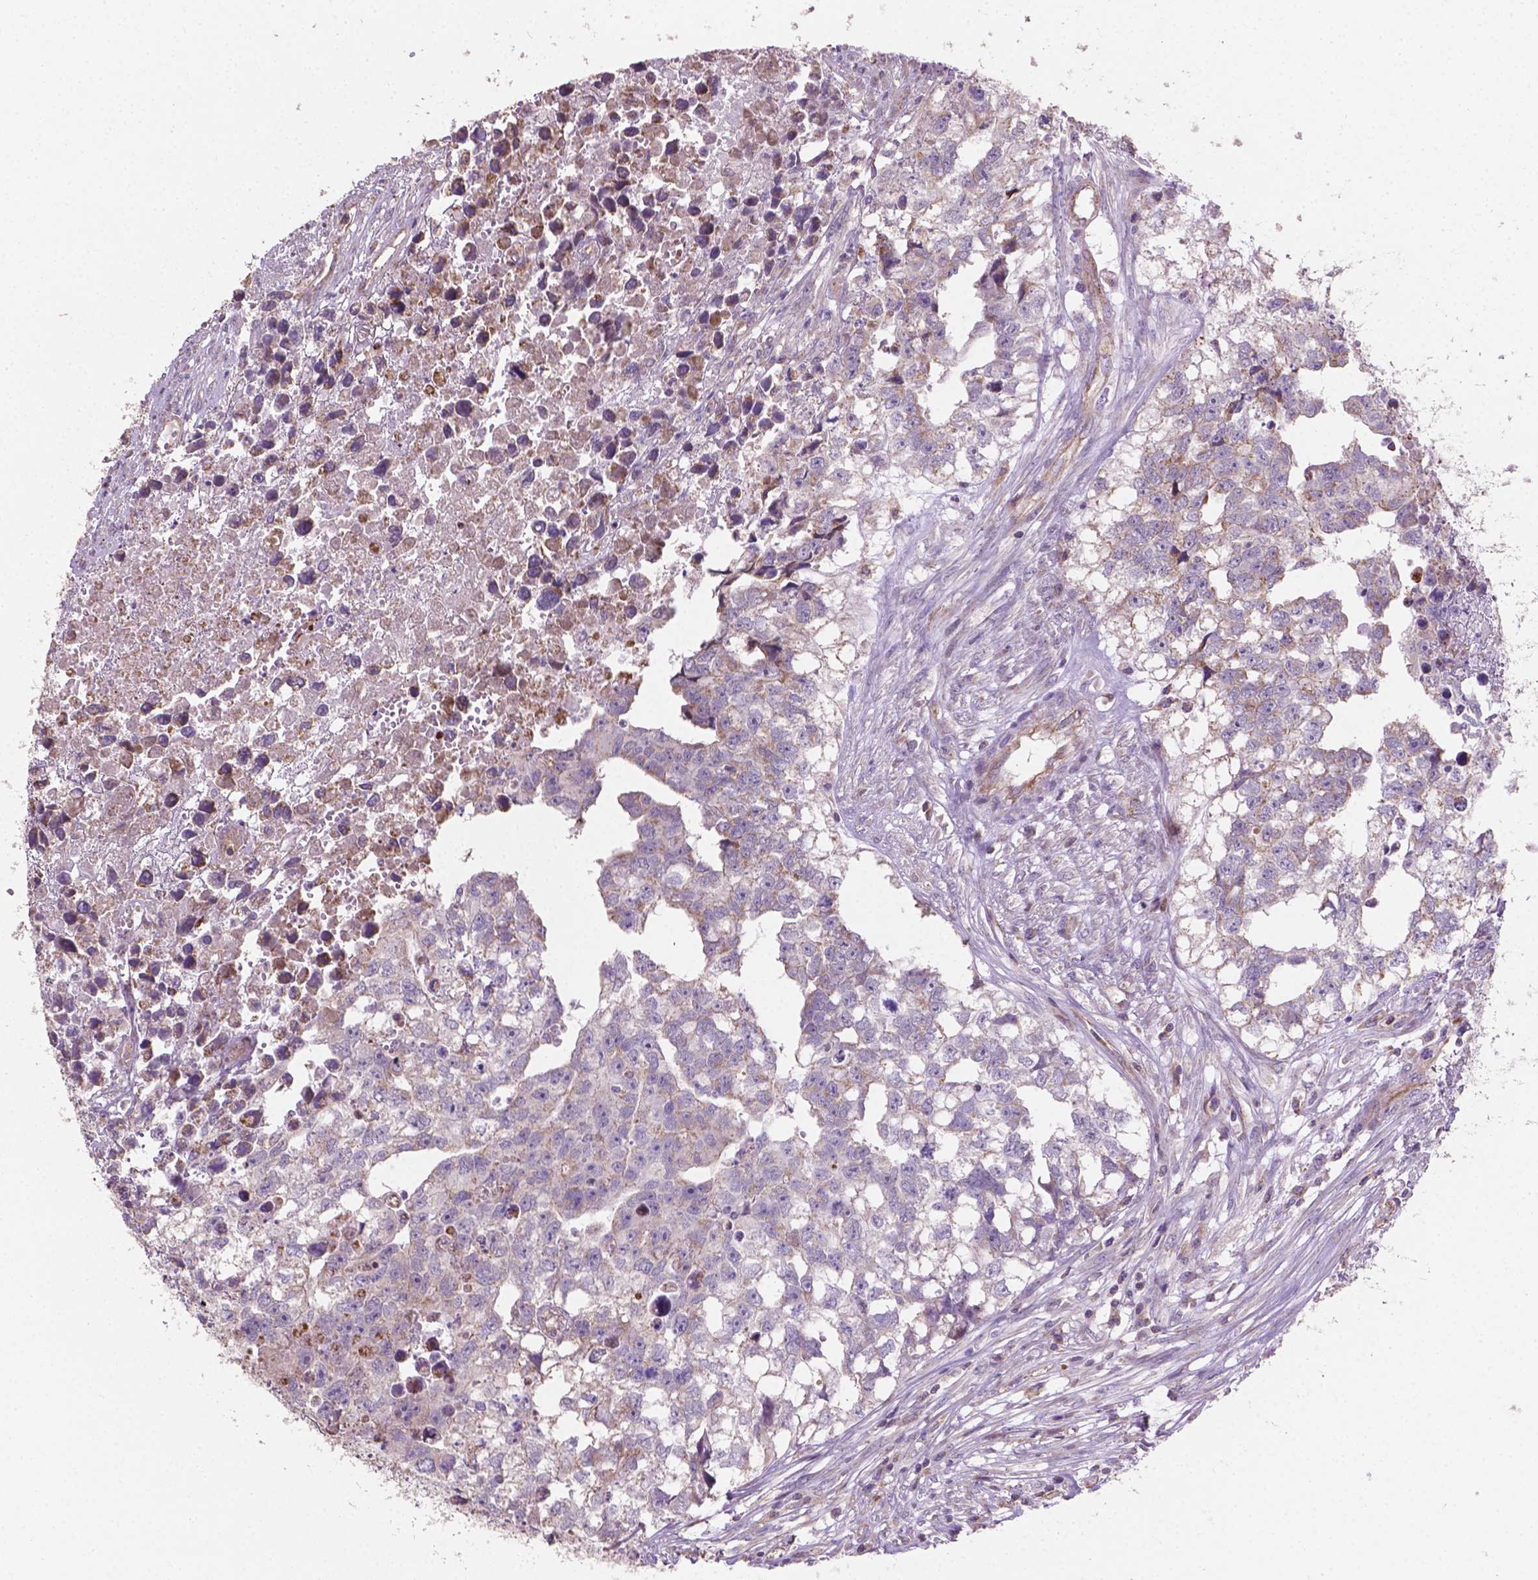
{"staining": {"intensity": "negative", "quantity": "none", "location": "none"}, "tissue": "testis cancer", "cell_type": "Tumor cells", "image_type": "cancer", "snomed": [{"axis": "morphology", "description": "Carcinoma, Embryonal, NOS"}, {"axis": "morphology", "description": "Teratoma, malignant, NOS"}, {"axis": "topography", "description": "Testis"}], "caption": "This is an immunohistochemistry (IHC) photomicrograph of human embryonal carcinoma (testis). There is no expression in tumor cells.", "gene": "TCAF1", "patient": {"sex": "male", "age": 44}}